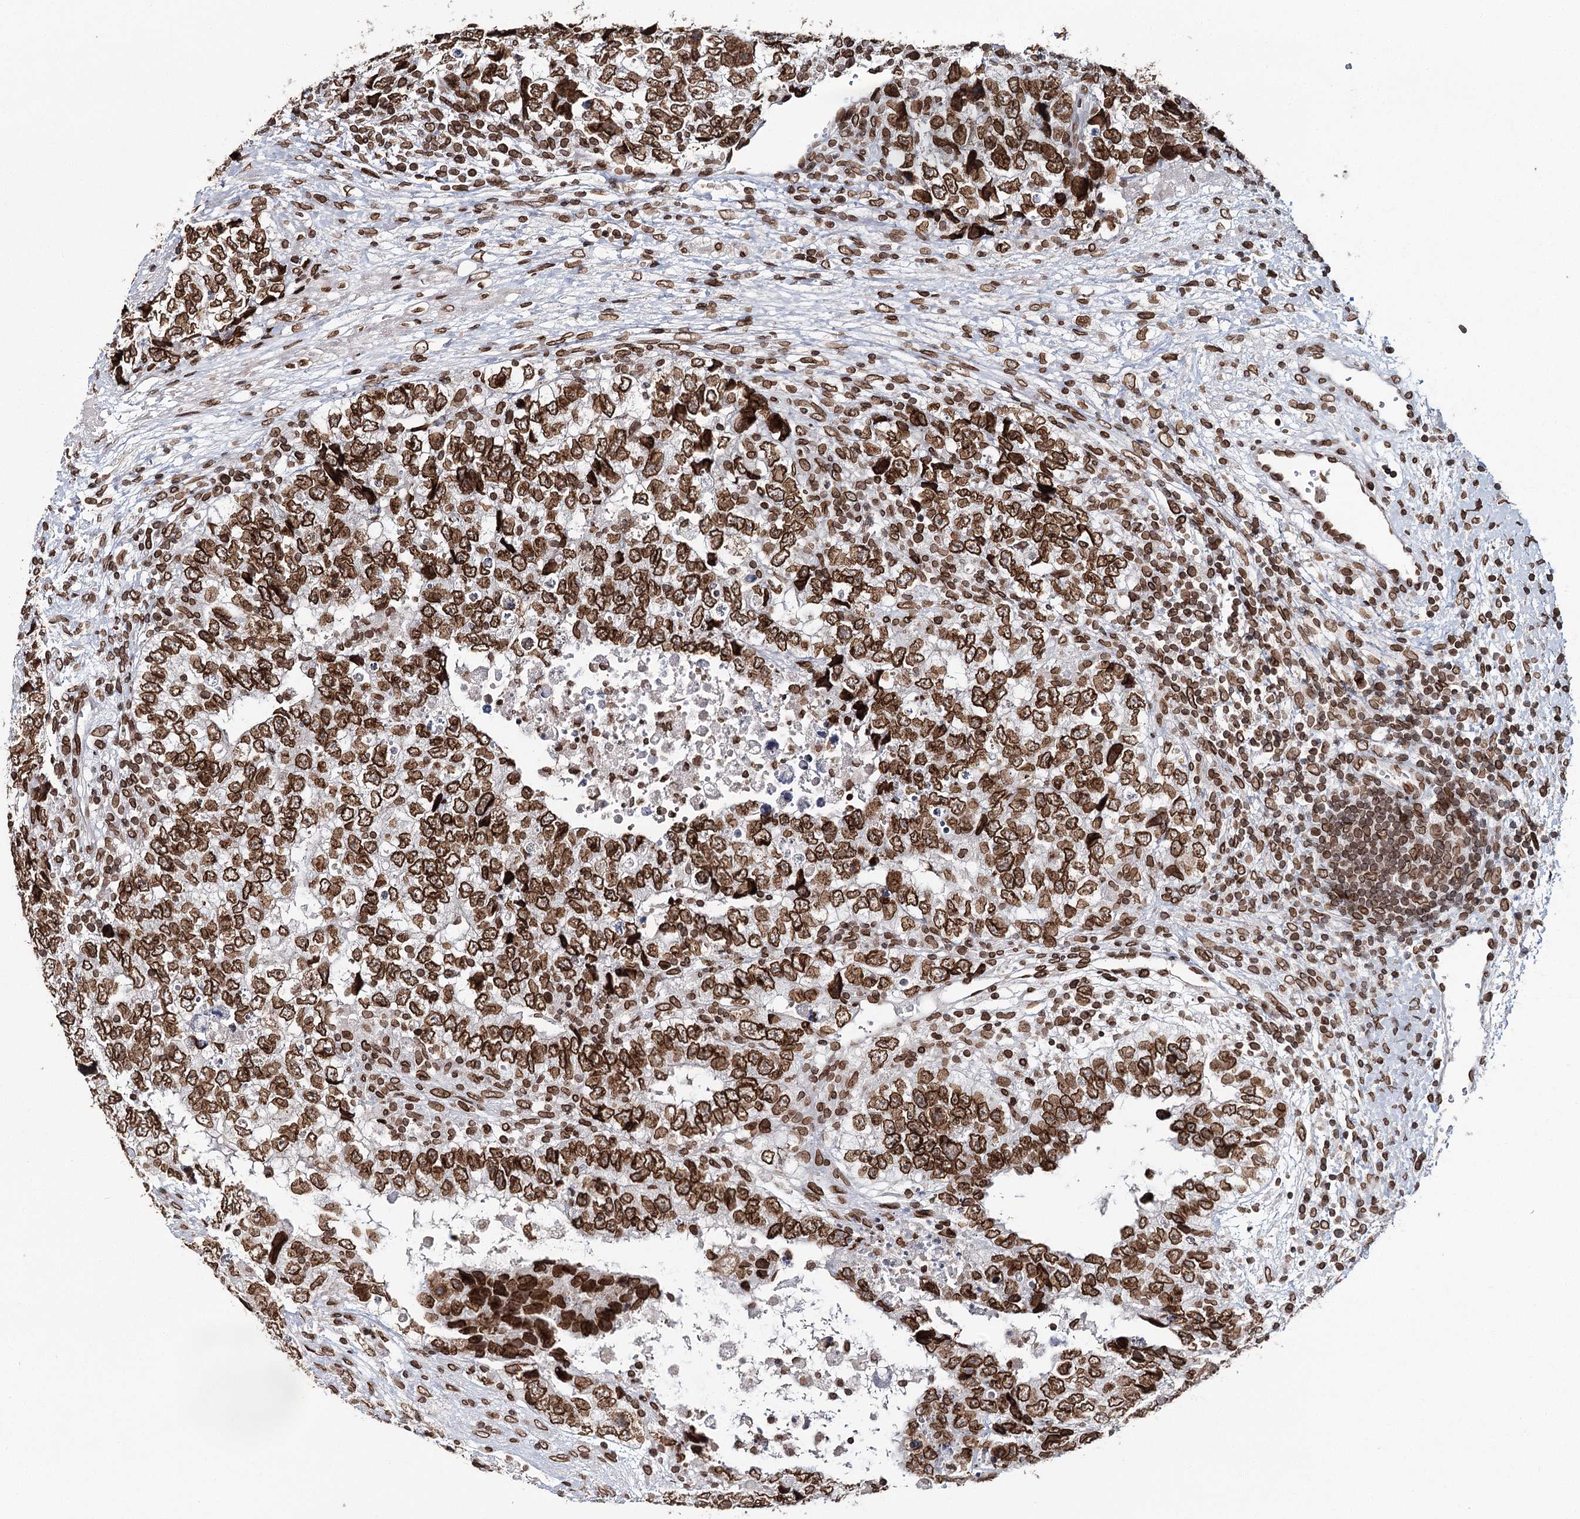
{"staining": {"intensity": "strong", "quantity": ">75%", "location": "cytoplasmic/membranous,nuclear"}, "tissue": "testis cancer", "cell_type": "Tumor cells", "image_type": "cancer", "snomed": [{"axis": "morphology", "description": "Carcinoma, Embryonal, NOS"}, {"axis": "topography", "description": "Testis"}], "caption": "Human testis embryonal carcinoma stained with a protein marker demonstrates strong staining in tumor cells.", "gene": "KIAA0930", "patient": {"sex": "male", "age": 37}}